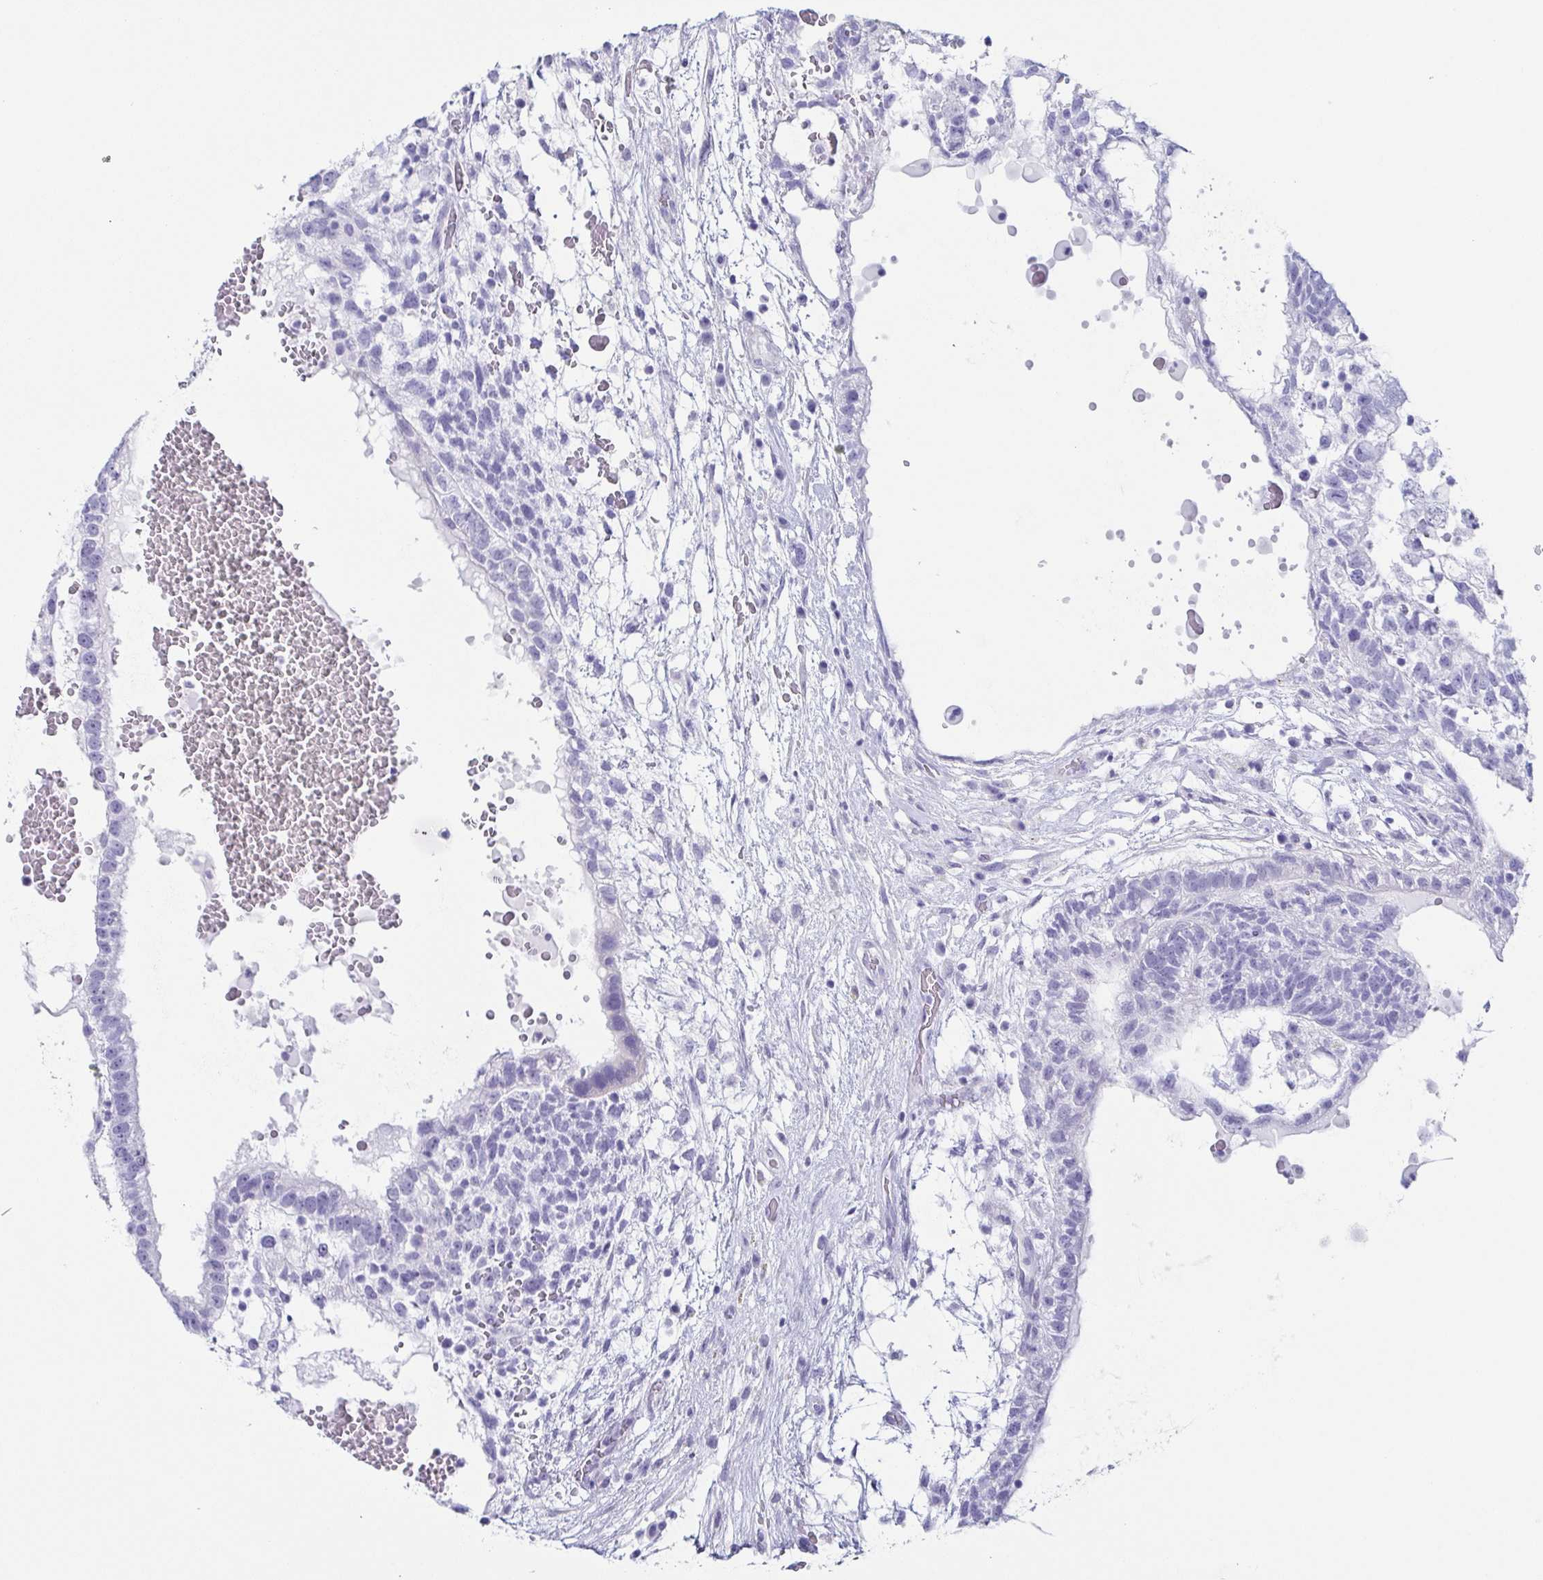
{"staining": {"intensity": "negative", "quantity": "none", "location": "none"}, "tissue": "testis cancer", "cell_type": "Tumor cells", "image_type": "cancer", "snomed": [{"axis": "morphology", "description": "Normal tissue, NOS"}, {"axis": "morphology", "description": "Carcinoma, Embryonal, NOS"}, {"axis": "topography", "description": "Testis"}], "caption": "The immunohistochemistry histopathology image has no significant positivity in tumor cells of testis embryonal carcinoma tissue. Brightfield microscopy of immunohistochemistry stained with DAB (3,3'-diaminobenzidine) (brown) and hematoxylin (blue), captured at high magnification.", "gene": "PRR4", "patient": {"sex": "male", "age": 32}}